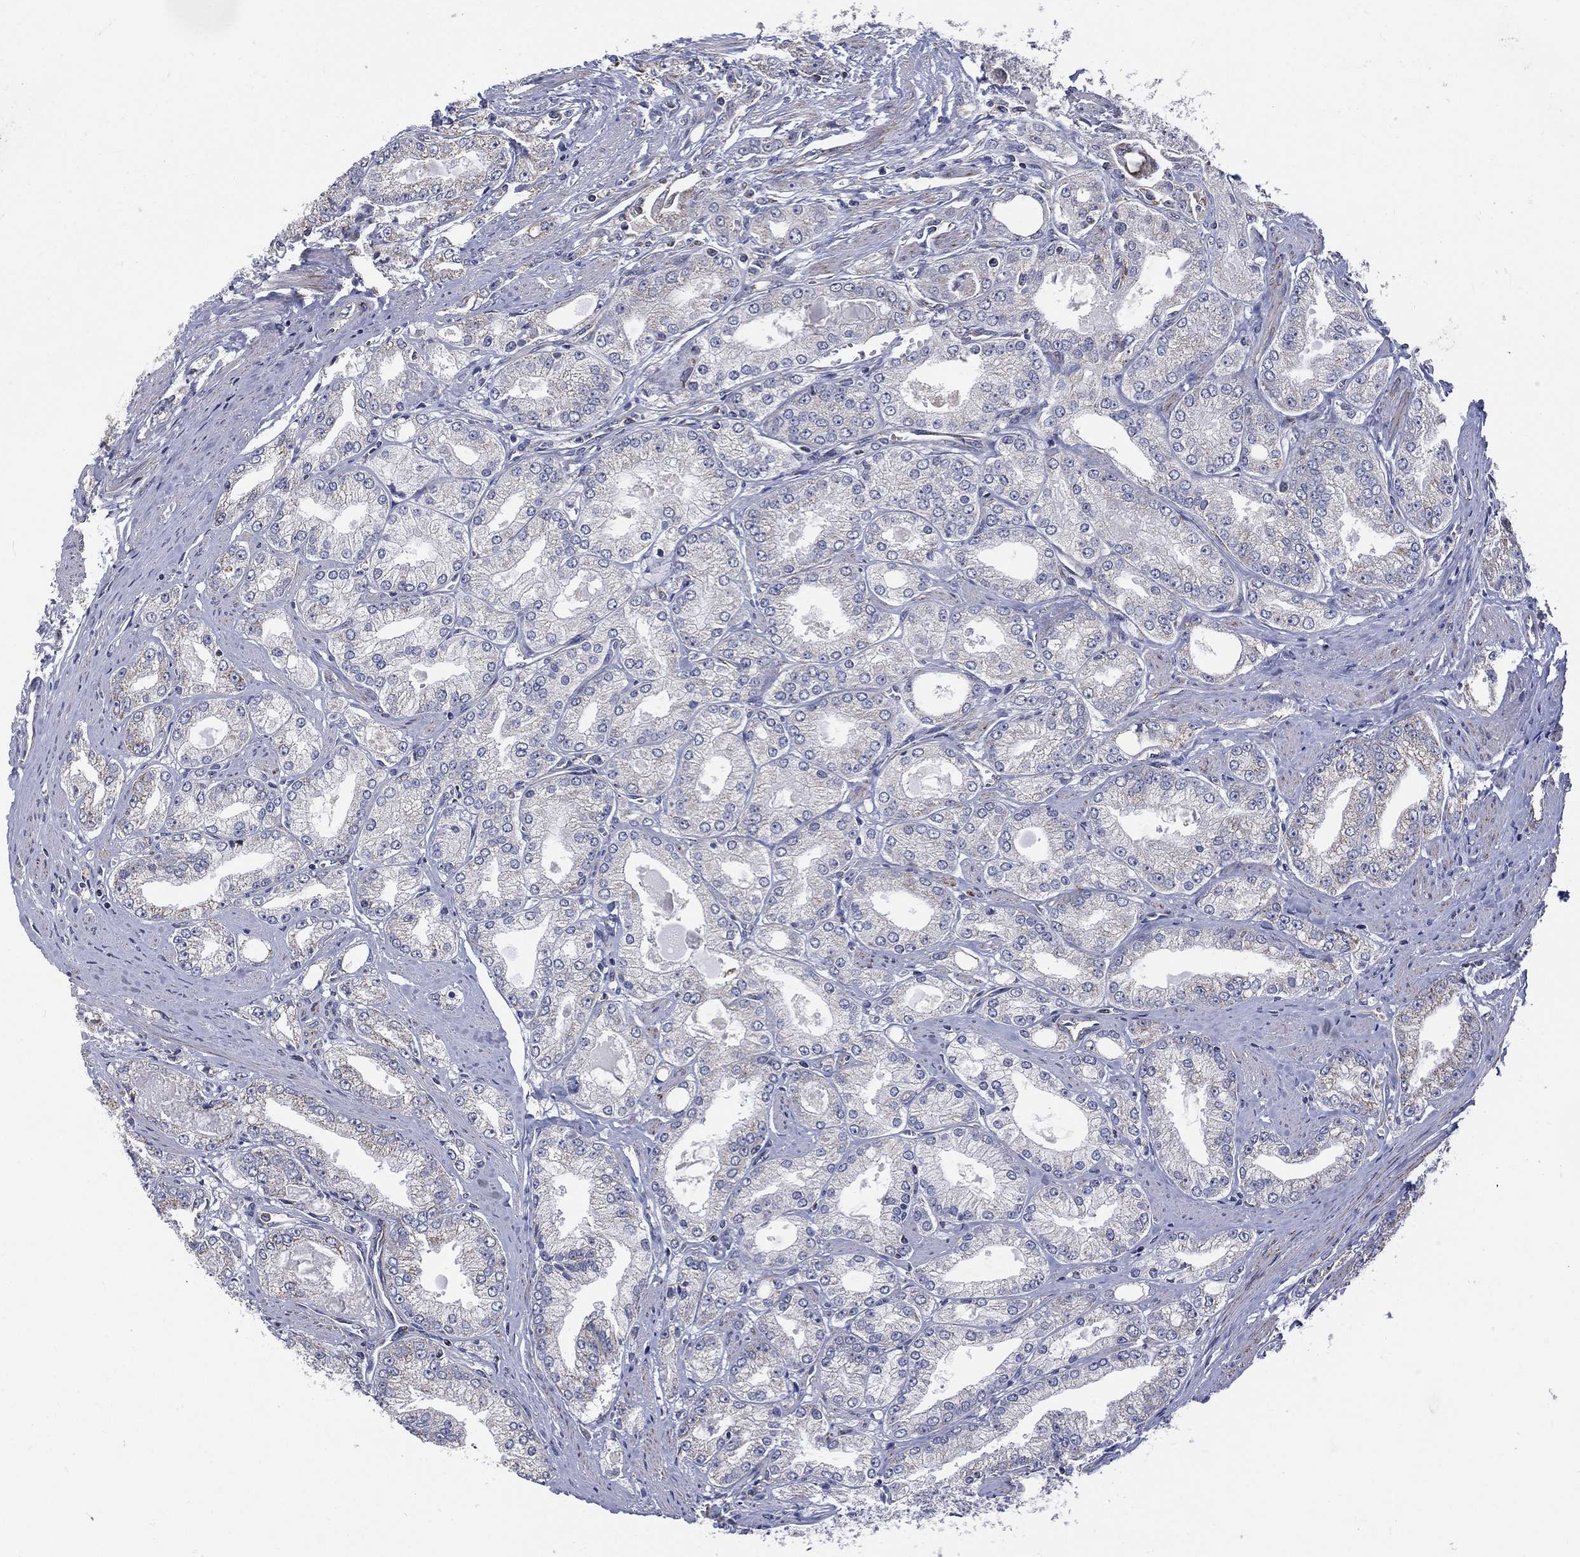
{"staining": {"intensity": "negative", "quantity": "none", "location": "none"}, "tissue": "prostate cancer", "cell_type": "Tumor cells", "image_type": "cancer", "snomed": [{"axis": "morphology", "description": "Adenocarcinoma, NOS"}, {"axis": "morphology", "description": "Adenocarcinoma, High grade"}, {"axis": "topography", "description": "Prostate"}], "caption": "Immunohistochemistry (IHC) micrograph of human prostate high-grade adenocarcinoma stained for a protein (brown), which shows no positivity in tumor cells.", "gene": "PPP2R5A", "patient": {"sex": "male", "age": 70}}